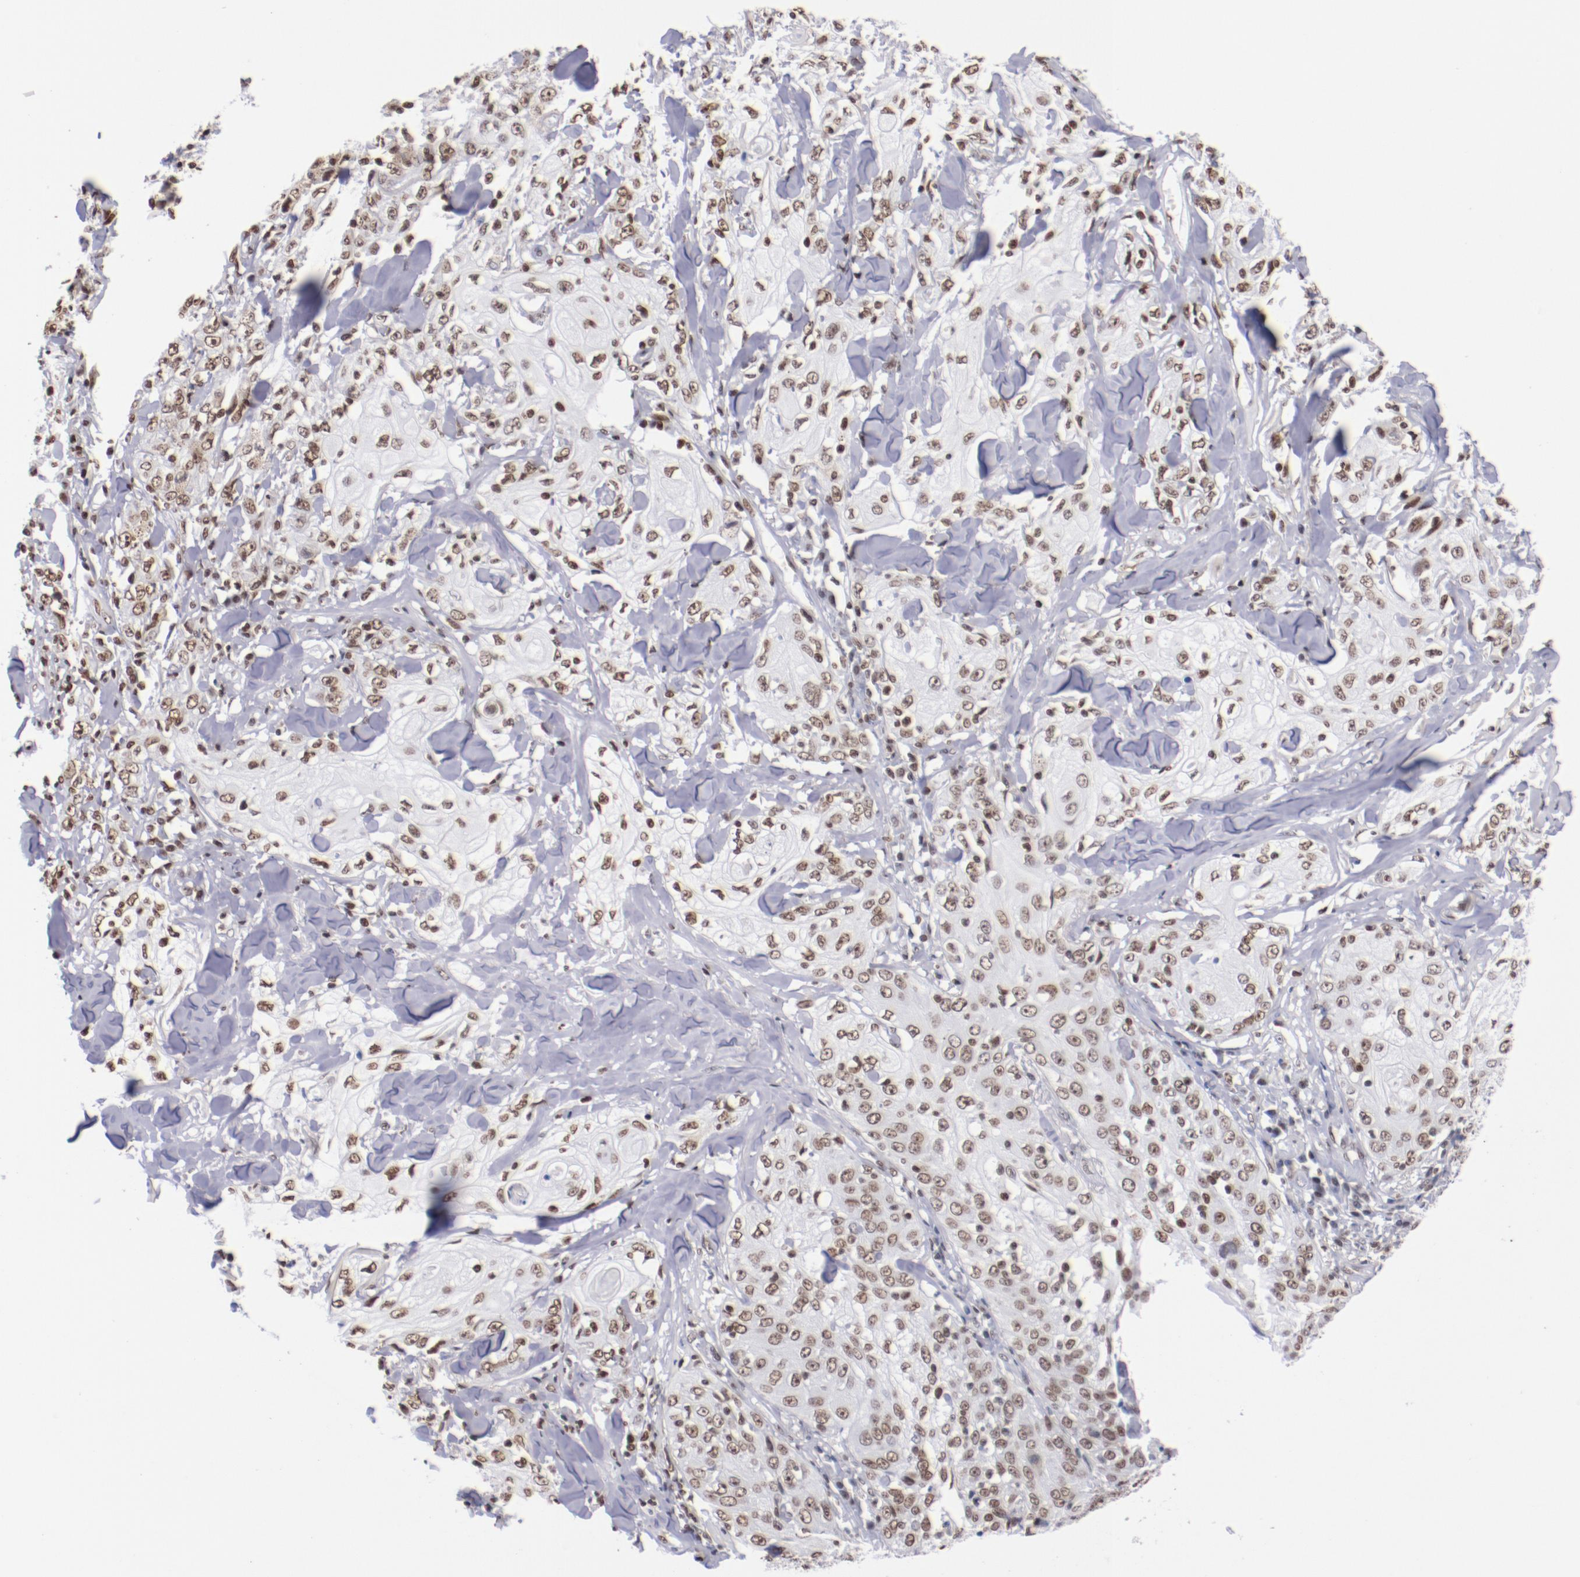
{"staining": {"intensity": "weak", "quantity": ">75%", "location": "nuclear"}, "tissue": "skin cancer", "cell_type": "Tumor cells", "image_type": "cancer", "snomed": [{"axis": "morphology", "description": "Squamous cell carcinoma, NOS"}, {"axis": "topography", "description": "Skin"}], "caption": "Immunohistochemistry micrograph of neoplastic tissue: human squamous cell carcinoma (skin) stained using immunohistochemistry (IHC) exhibits low levels of weak protein expression localized specifically in the nuclear of tumor cells, appearing as a nuclear brown color.", "gene": "IFI16", "patient": {"sex": "male", "age": 65}}